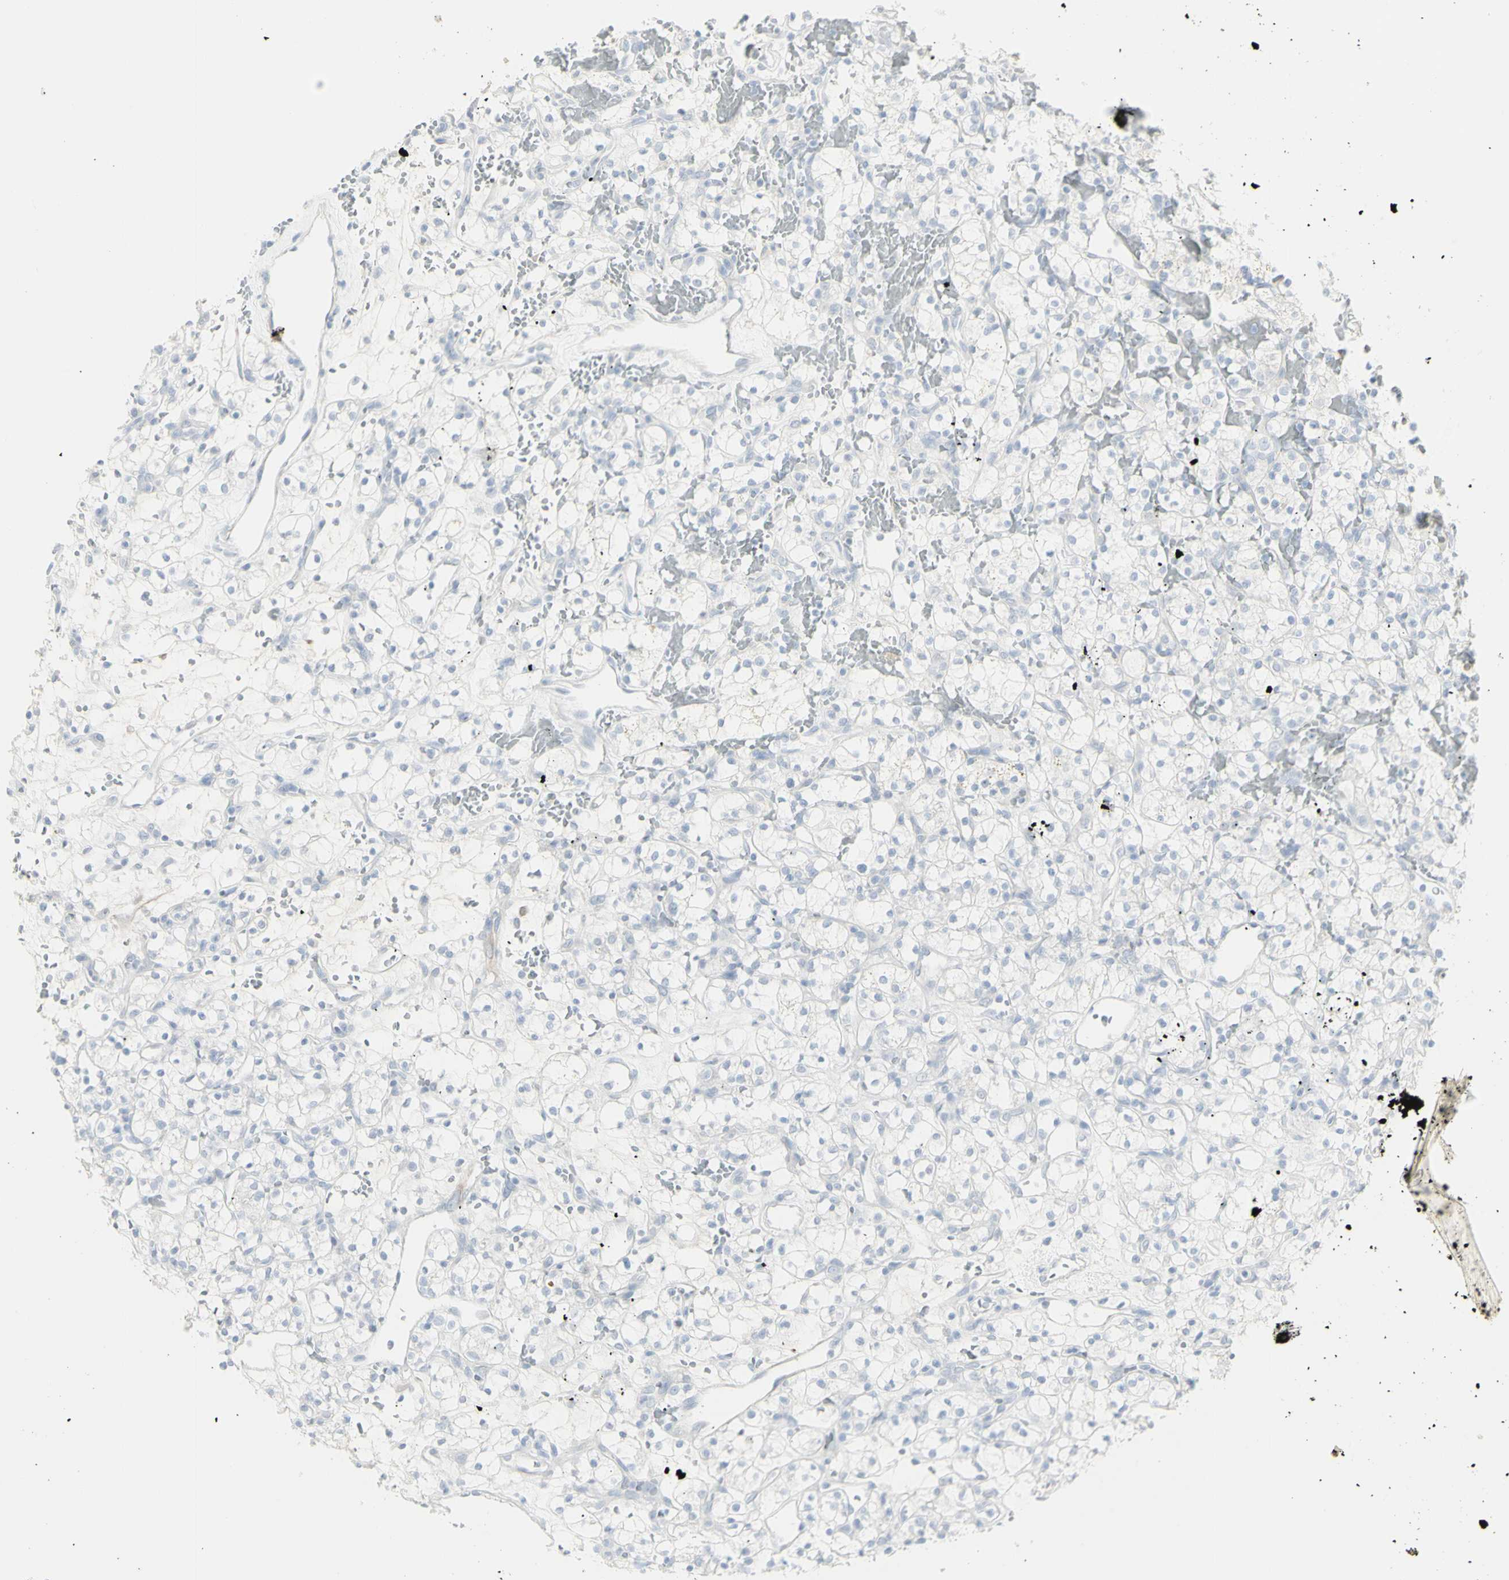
{"staining": {"intensity": "negative", "quantity": "none", "location": "none"}, "tissue": "renal cancer", "cell_type": "Tumor cells", "image_type": "cancer", "snomed": [{"axis": "morphology", "description": "Adenocarcinoma, NOS"}, {"axis": "topography", "description": "Kidney"}], "caption": "The immunohistochemistry (IHC) micrograph has no significant expression in tumor cells of renal cancer (adenocarcinoma) tissue. Nuclei are stained in blue.", "gene": "ENSG00000198211", "patient": {"sex": "female", "age": 60}}